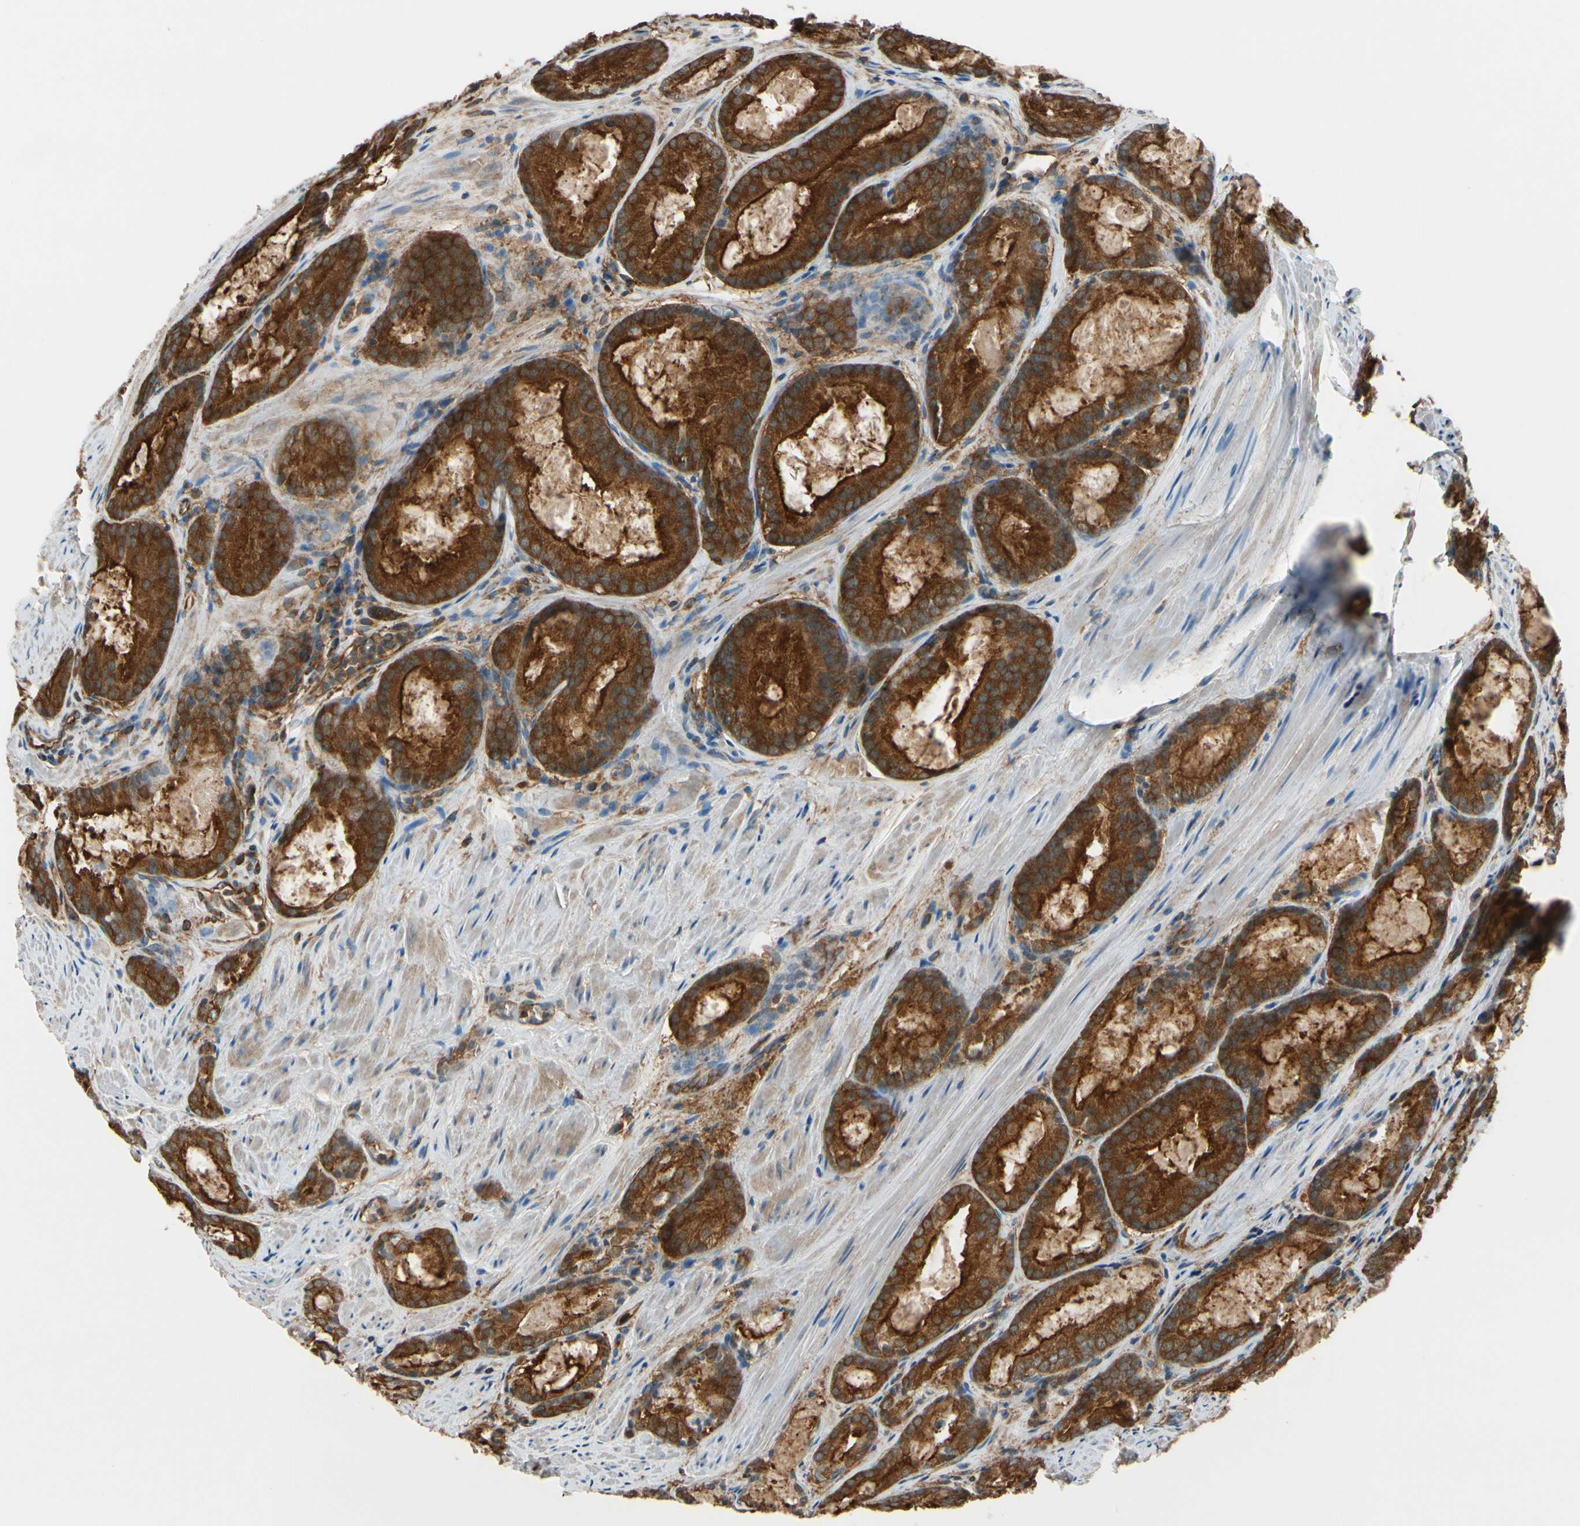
{"staining": {"intensity": "strong", "quantity": ">75%", "location": "cytoplasmic/membranous"}, "tissue": "prostate cancer", "cell_type": "Tumor cells", "image_type": "cancer", "snomed": [{"axis": "morphology", "description": "Adenocarcinoma, Low grade"}, {"axis": "topography", "description": "Prostate"}], "caption": "This is a micrograph of immunohistochemistry (IHC) staining of adenocarcinoma (low-grade) (prostate), which shows strong positivity in the cytoplasmic/membranous of tumor cells.", "gene": "EPS15", "patient": {"sex": "male", "age": 64}}